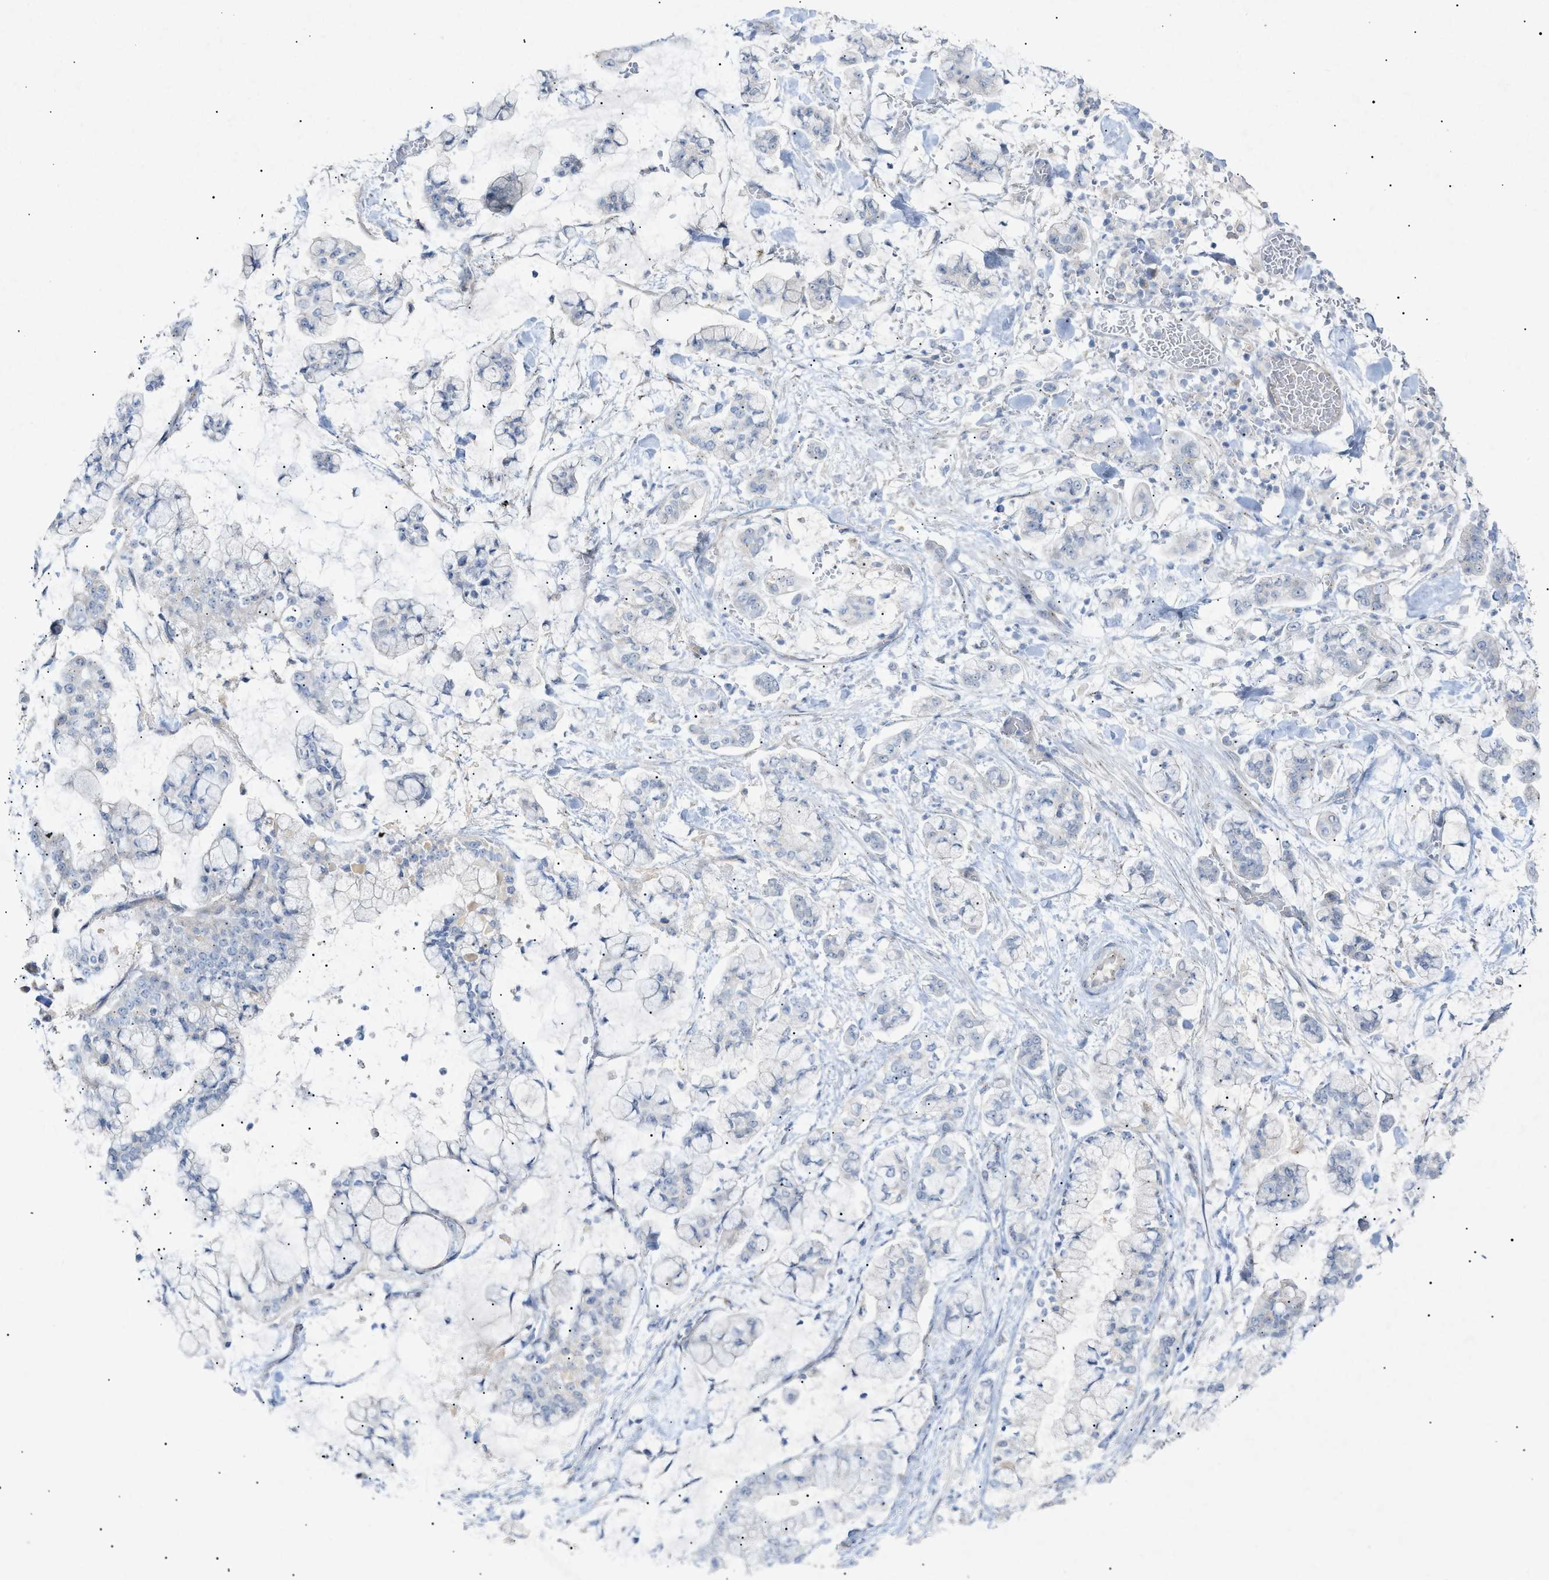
{"staining": {"intensity": "negative", "quantity": "none", "location": "none"}, "tissue": "stomach cancer", "cell_type": "Tumor cells", "image_type": "cancer", "snomed": [{"axis": "morphology", "description": "Normal tissue, NOS"}, {"axis": "morphology", "description": "Adenocarcinoma, NOS"}, {"axis": "topography", "description": "Stomach, upper"}, {"axis": "topography", "description": "Stomach"}], "caption": "Tumor cells are negative for protein expression in human stomach adenocarcinoma.", "gene": "SLC25A31", "patient": {"sex": "male", "age": 76}}